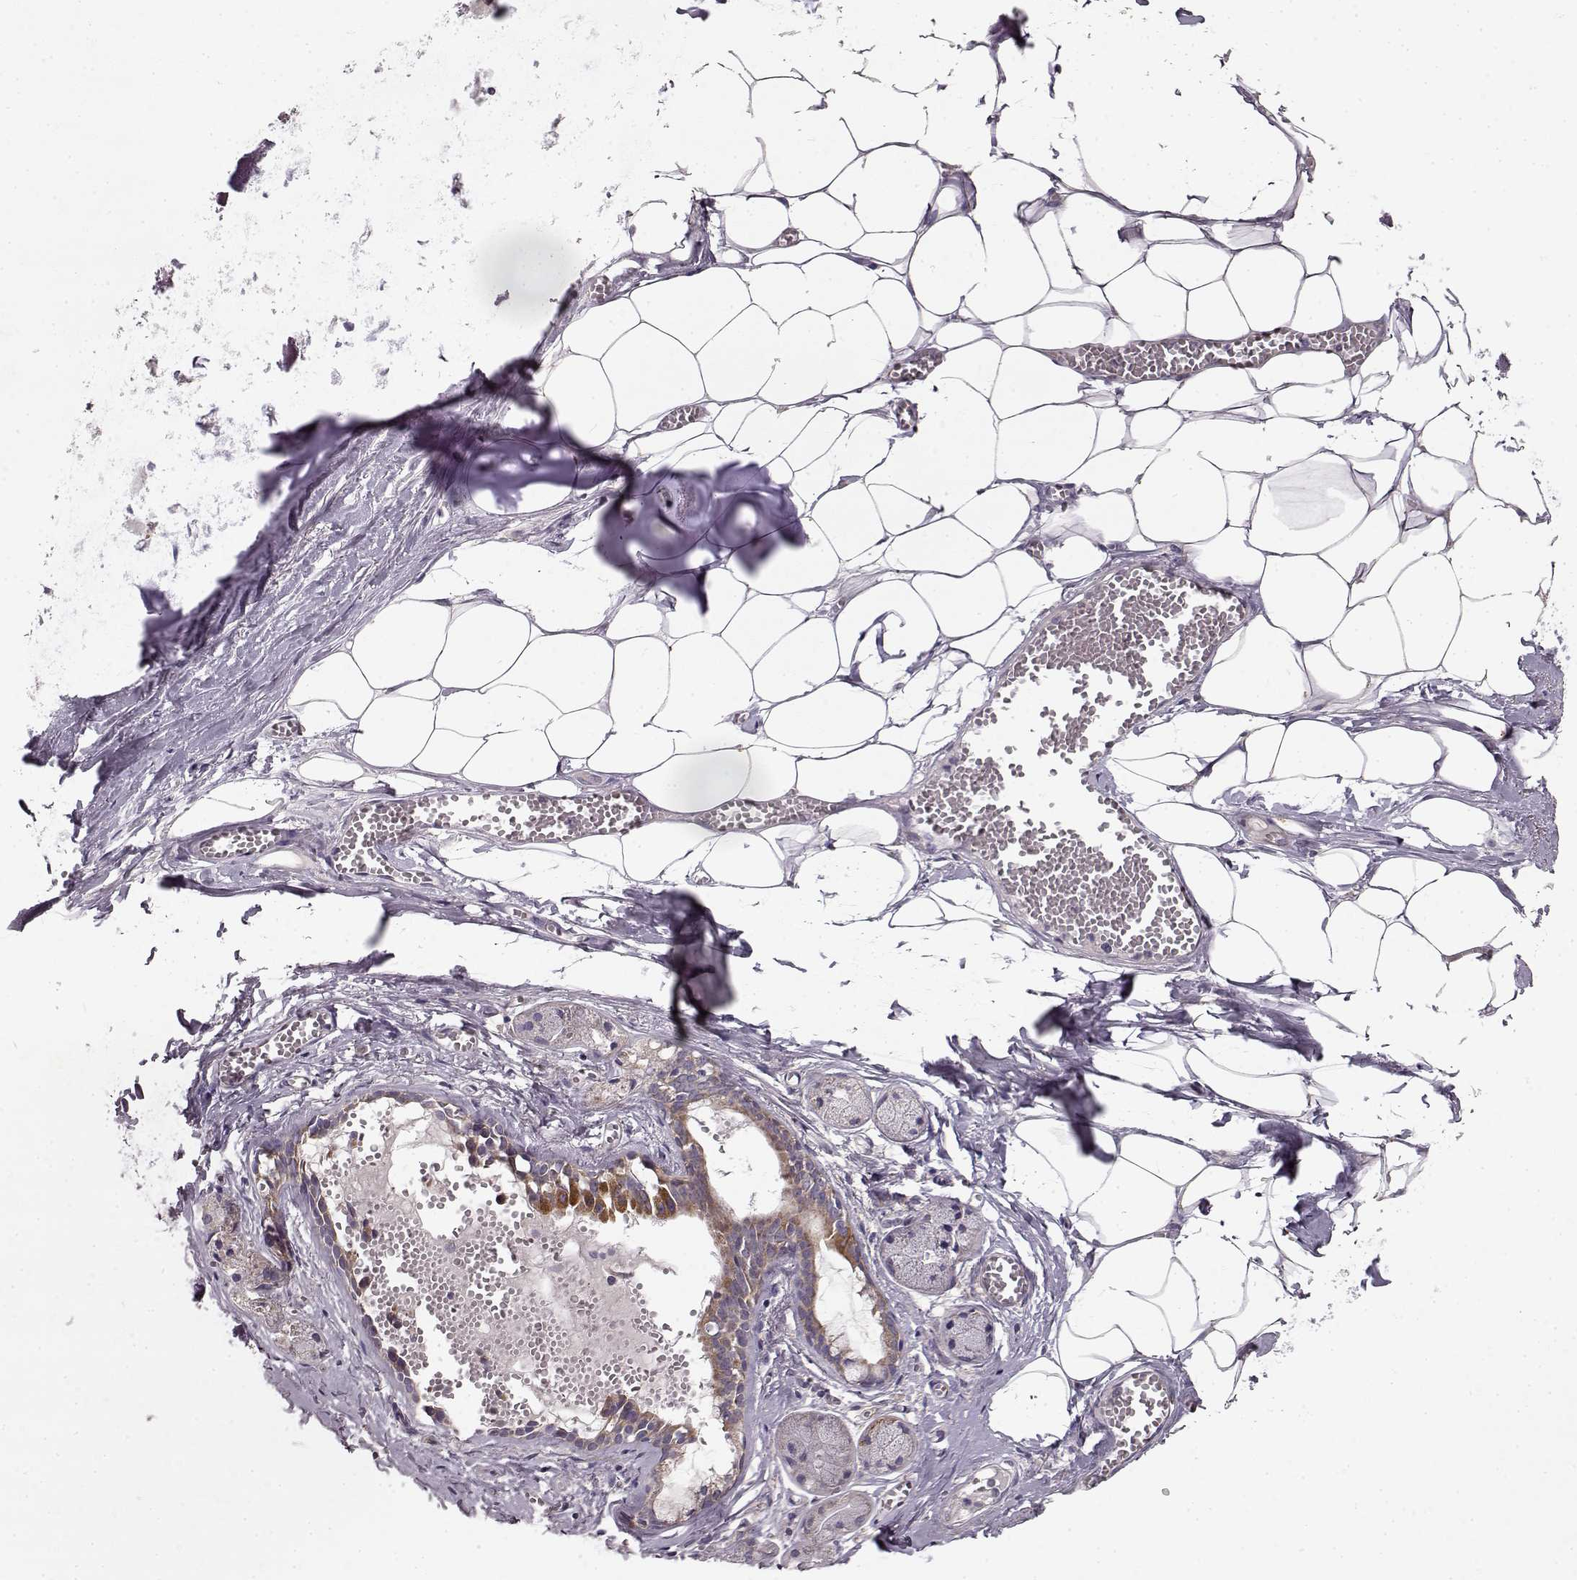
{"staining": {"intensity": "negative", "quantity": "none", "location": "none"}, "tissue": "adipose tissue", "cell_type": "Adipocytes", "image_type": "normal", "snomed": [{"axis": "morphology", "description": "Normal tissue, NOS"}, {"axis": "morphology", "description": "Squamous cell carcinoma, NOS"}, {"axis": "topography", "description": "Cartilage tissue"}, {"axis": "topography", "description": "Lung"}], "caption": "Immunohistochemistry micrograph of normal adipose tissue stained for a protein (brown), which displays no positivity in adipocytes.", "gene": "ERBB3", "patient": {"sex": "male", "age": 66}}